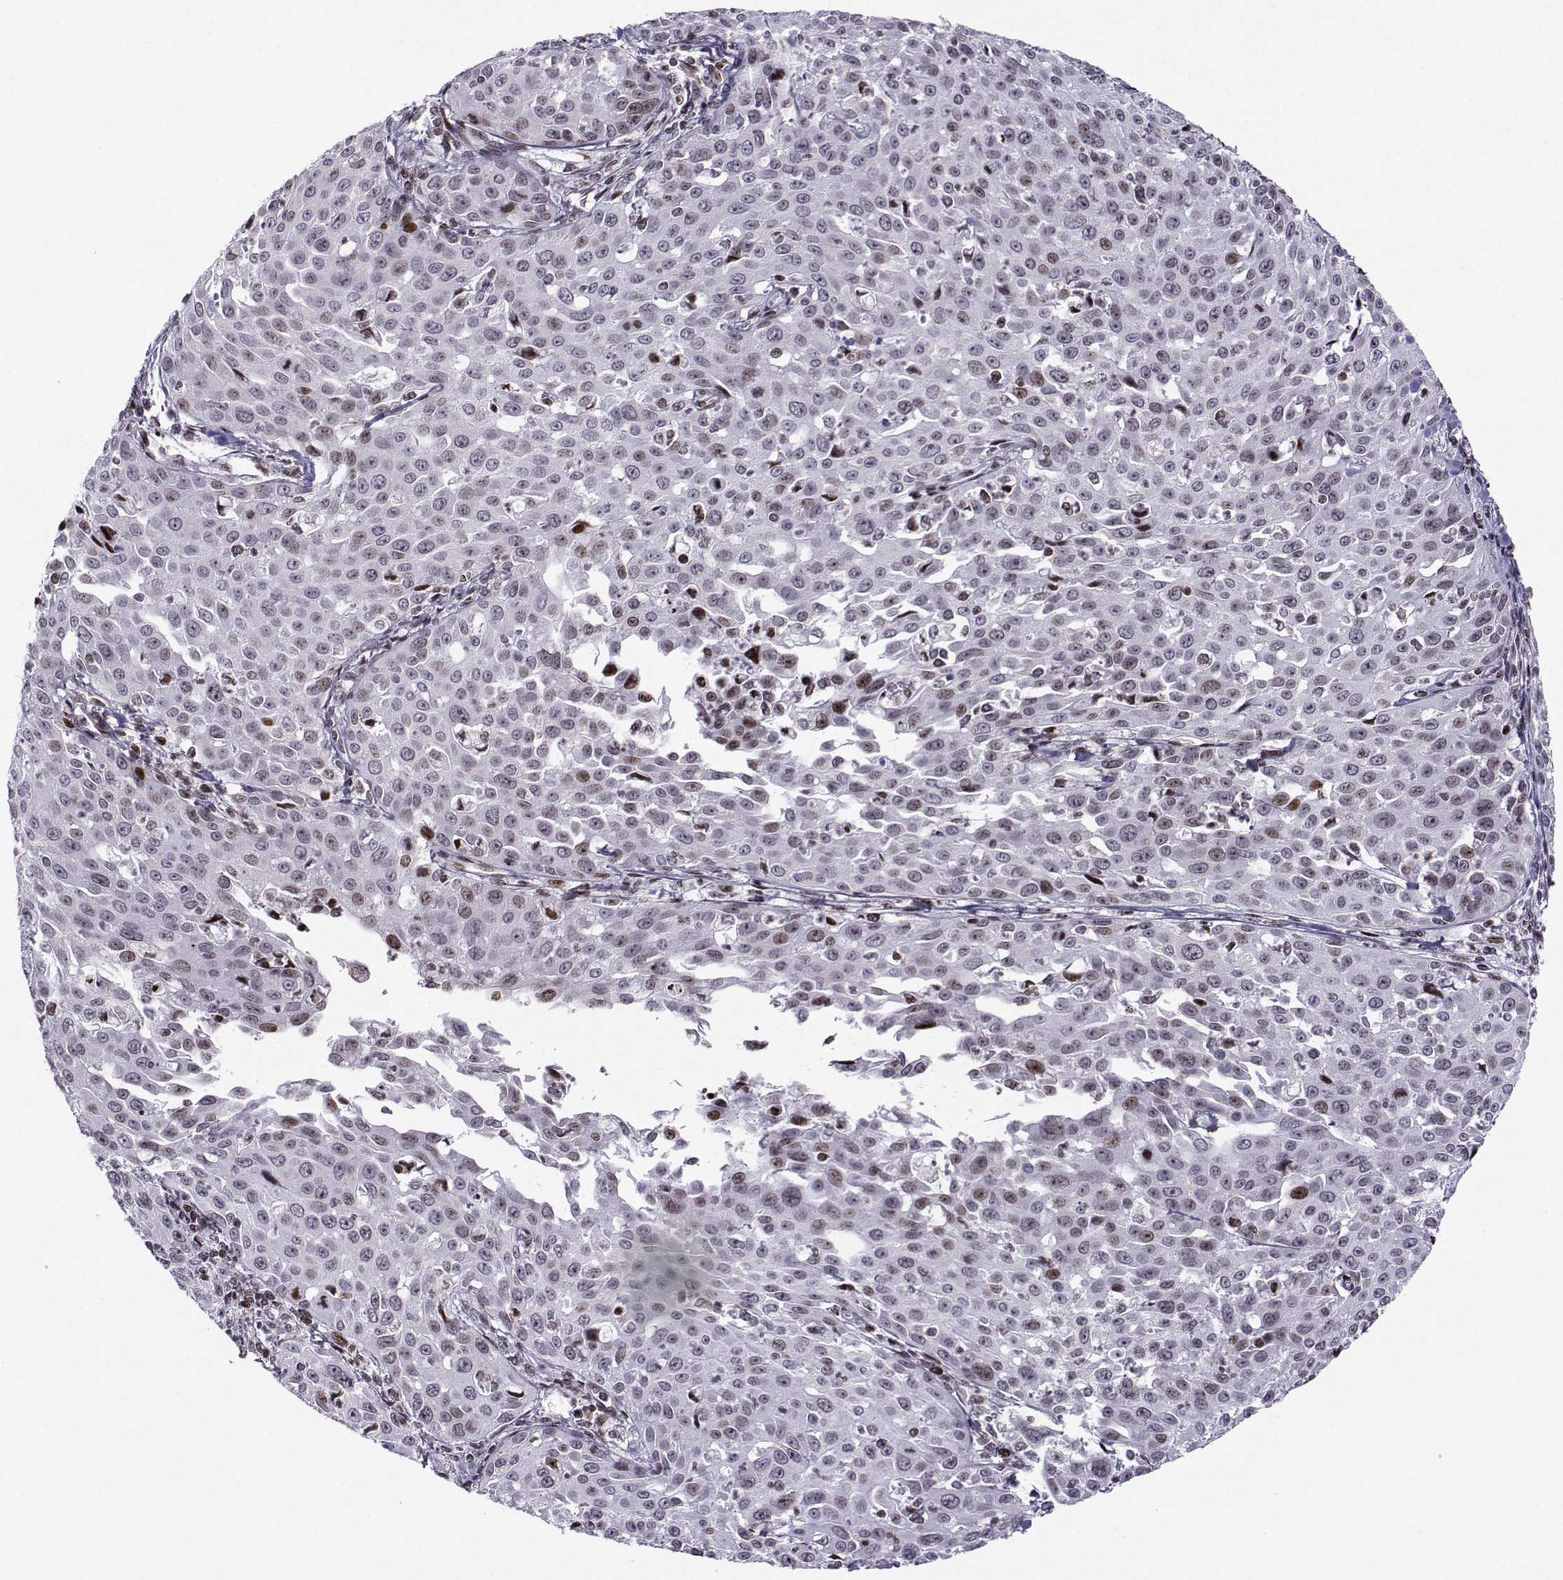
{"staining": {"intensity": "weak", "quantity": "25%-75%", "location": "nuclear"}, "tissue": "cervical cancer", "cell_type": "Tumor cells", "image_type": "cancer", "snomed": [{"axis": "morphology", "description": "Squamous cell carcinoma, NOS"}, {"axis": "topography", "description": "Cervix"}], "caption": "Human cervical cancer (squamous cell carcinoma) stained with a brown dye demonstrates weak nuclear positive expression in about 25%-75% of tumor cells.", "gene": "ZNF19", "patient": {"sex": "female", "age": 26}}